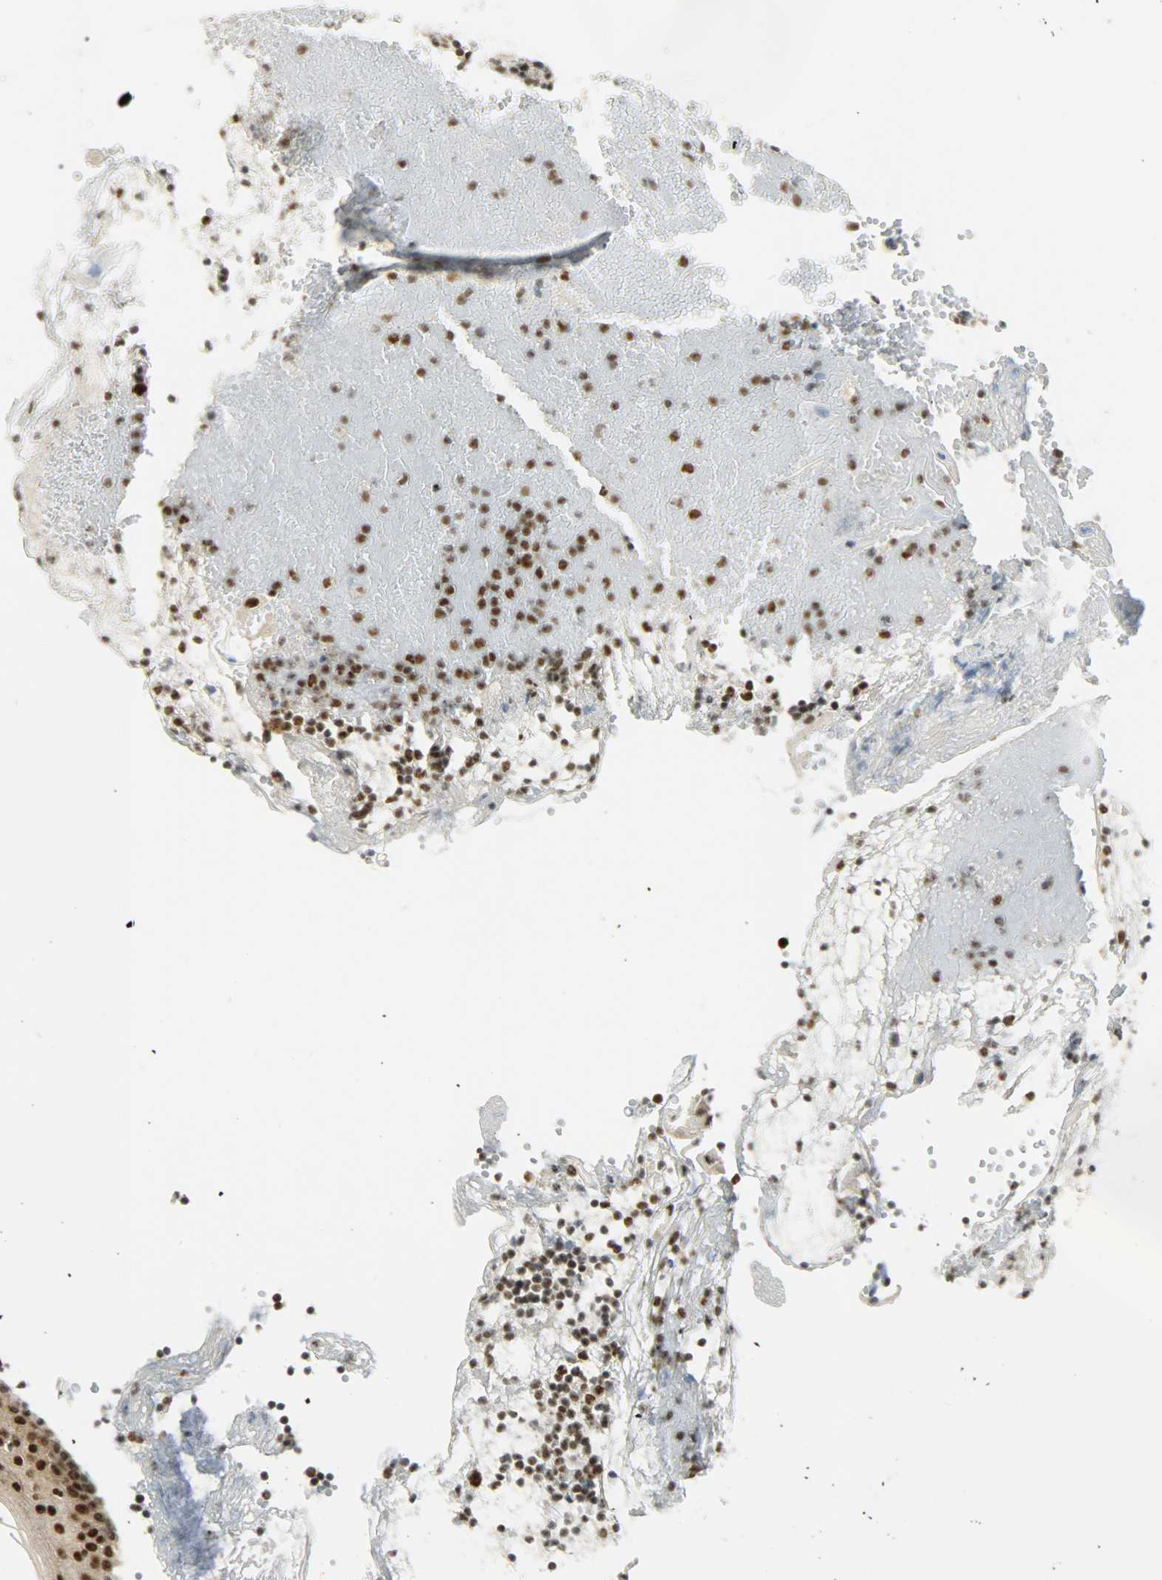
{"staining": {"intensity": "strong", "quantity": ">75%", "location": "nuclear"}, "tissue": "tonsil", "cell_type": "Non-germinal center cells", "image_type": "normal", "snomed": [{"axis": "morphology", "description": "Normal tissue, NOS"}, {"axis": "topography", "description": "Tonsil"}], "caption": "Protein expression analysis of unremarkable tonsil reveals strong nuclear positivity in approximately >75% of non-germinal center cells. (Brightfield microscopy of DAB IHC at high magnification).", "gene": "SUGP1", "patient": {"sex": "female", "age": 40}}